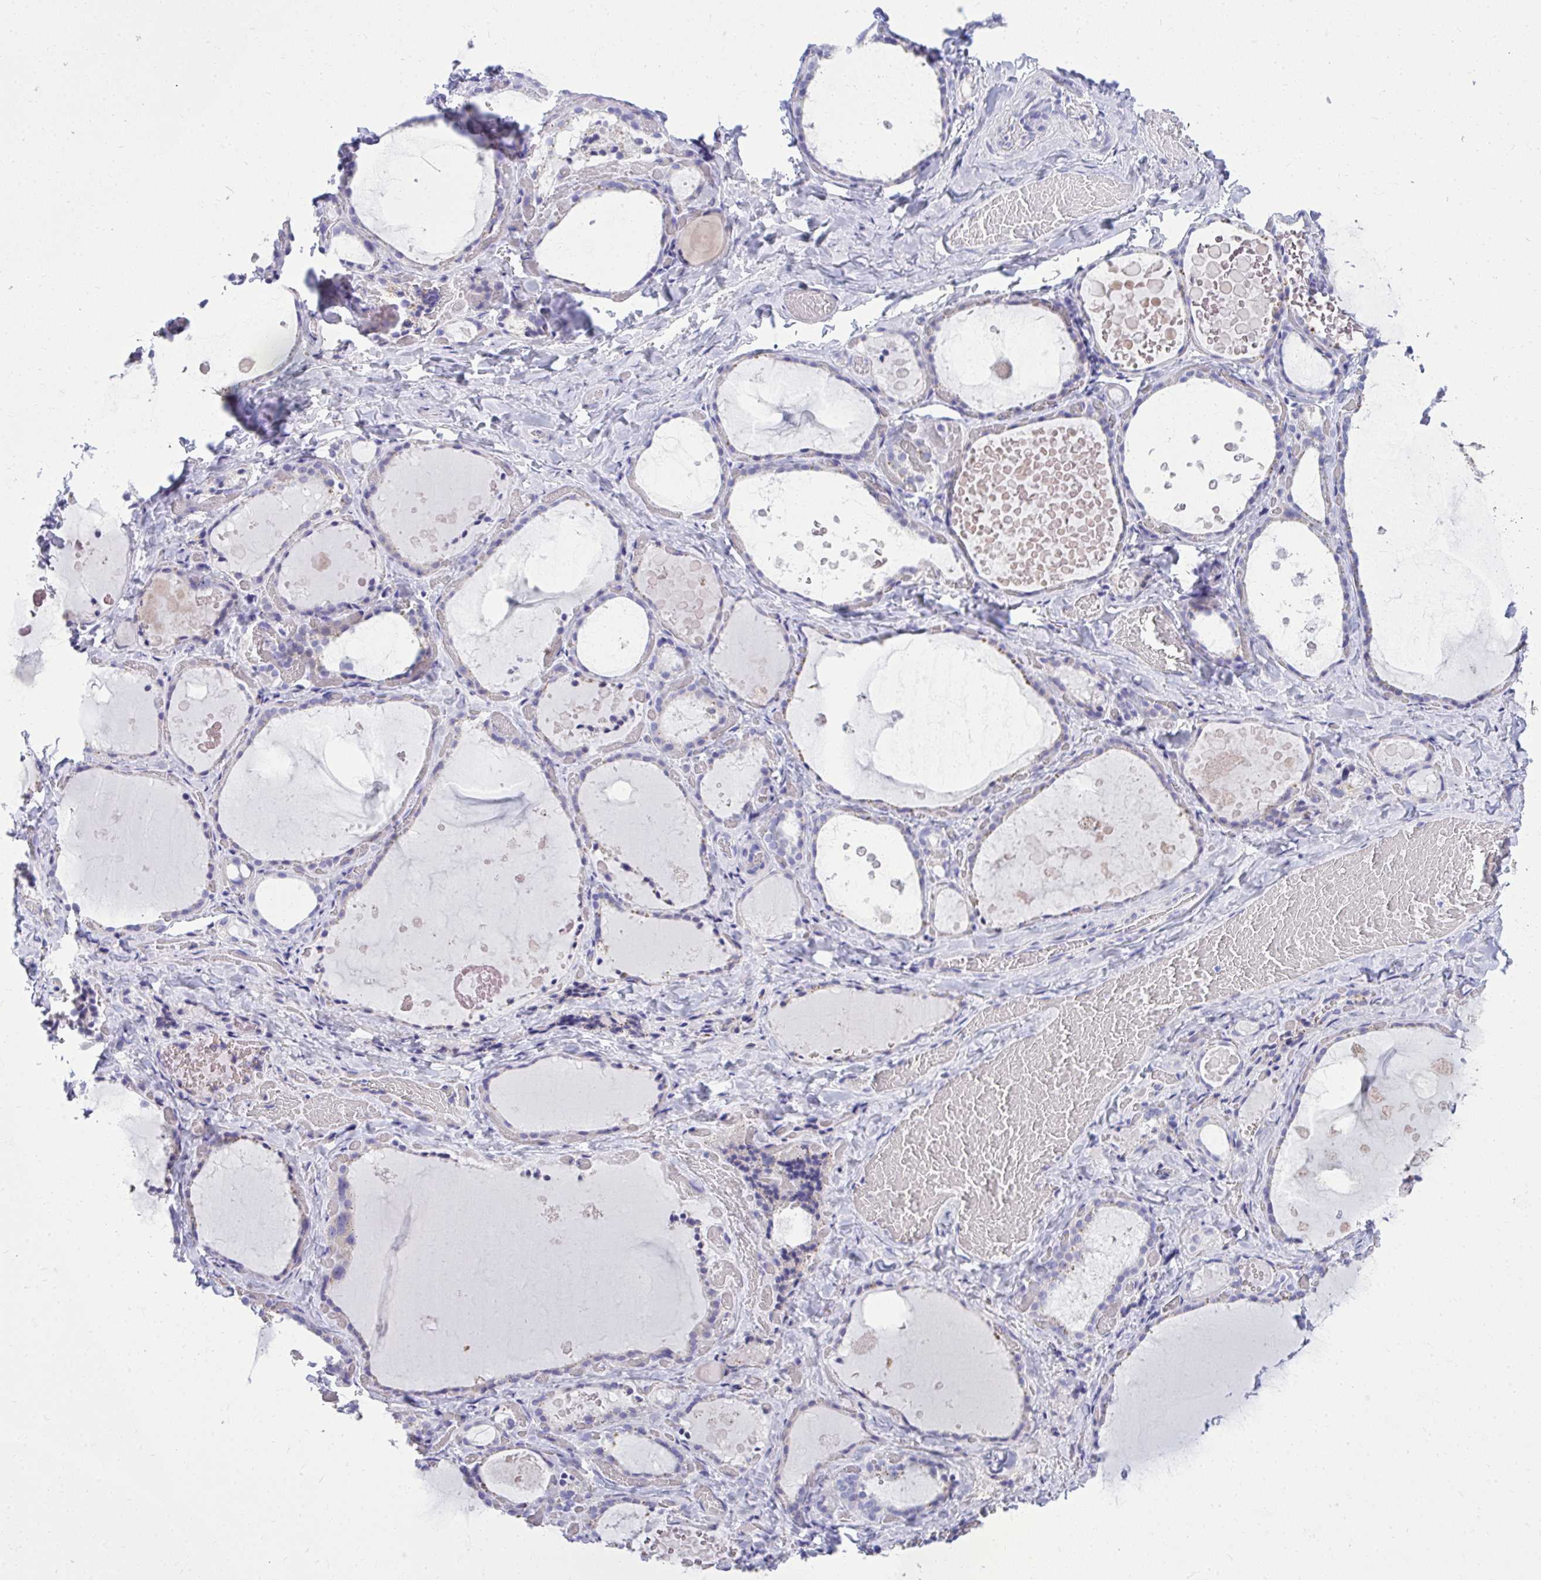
{"staining": {"intensity": "negative", "quantity": "none", "location": "none"}, "tissue": "thyroid gland", "cell_type": "Glandular cells", "image_type": "normal", "snomed": [{"axis": "morphology", "description": "Normal tissue, NOS"}, {"axis": "topography", "description": "Thyroid gland"}], "caption": "The photomicrograph demonstrates no significant staining in glandular cells of thyroid gland.", "gene": "AIG1", "patient": {"sex": "female", "age": 56}}